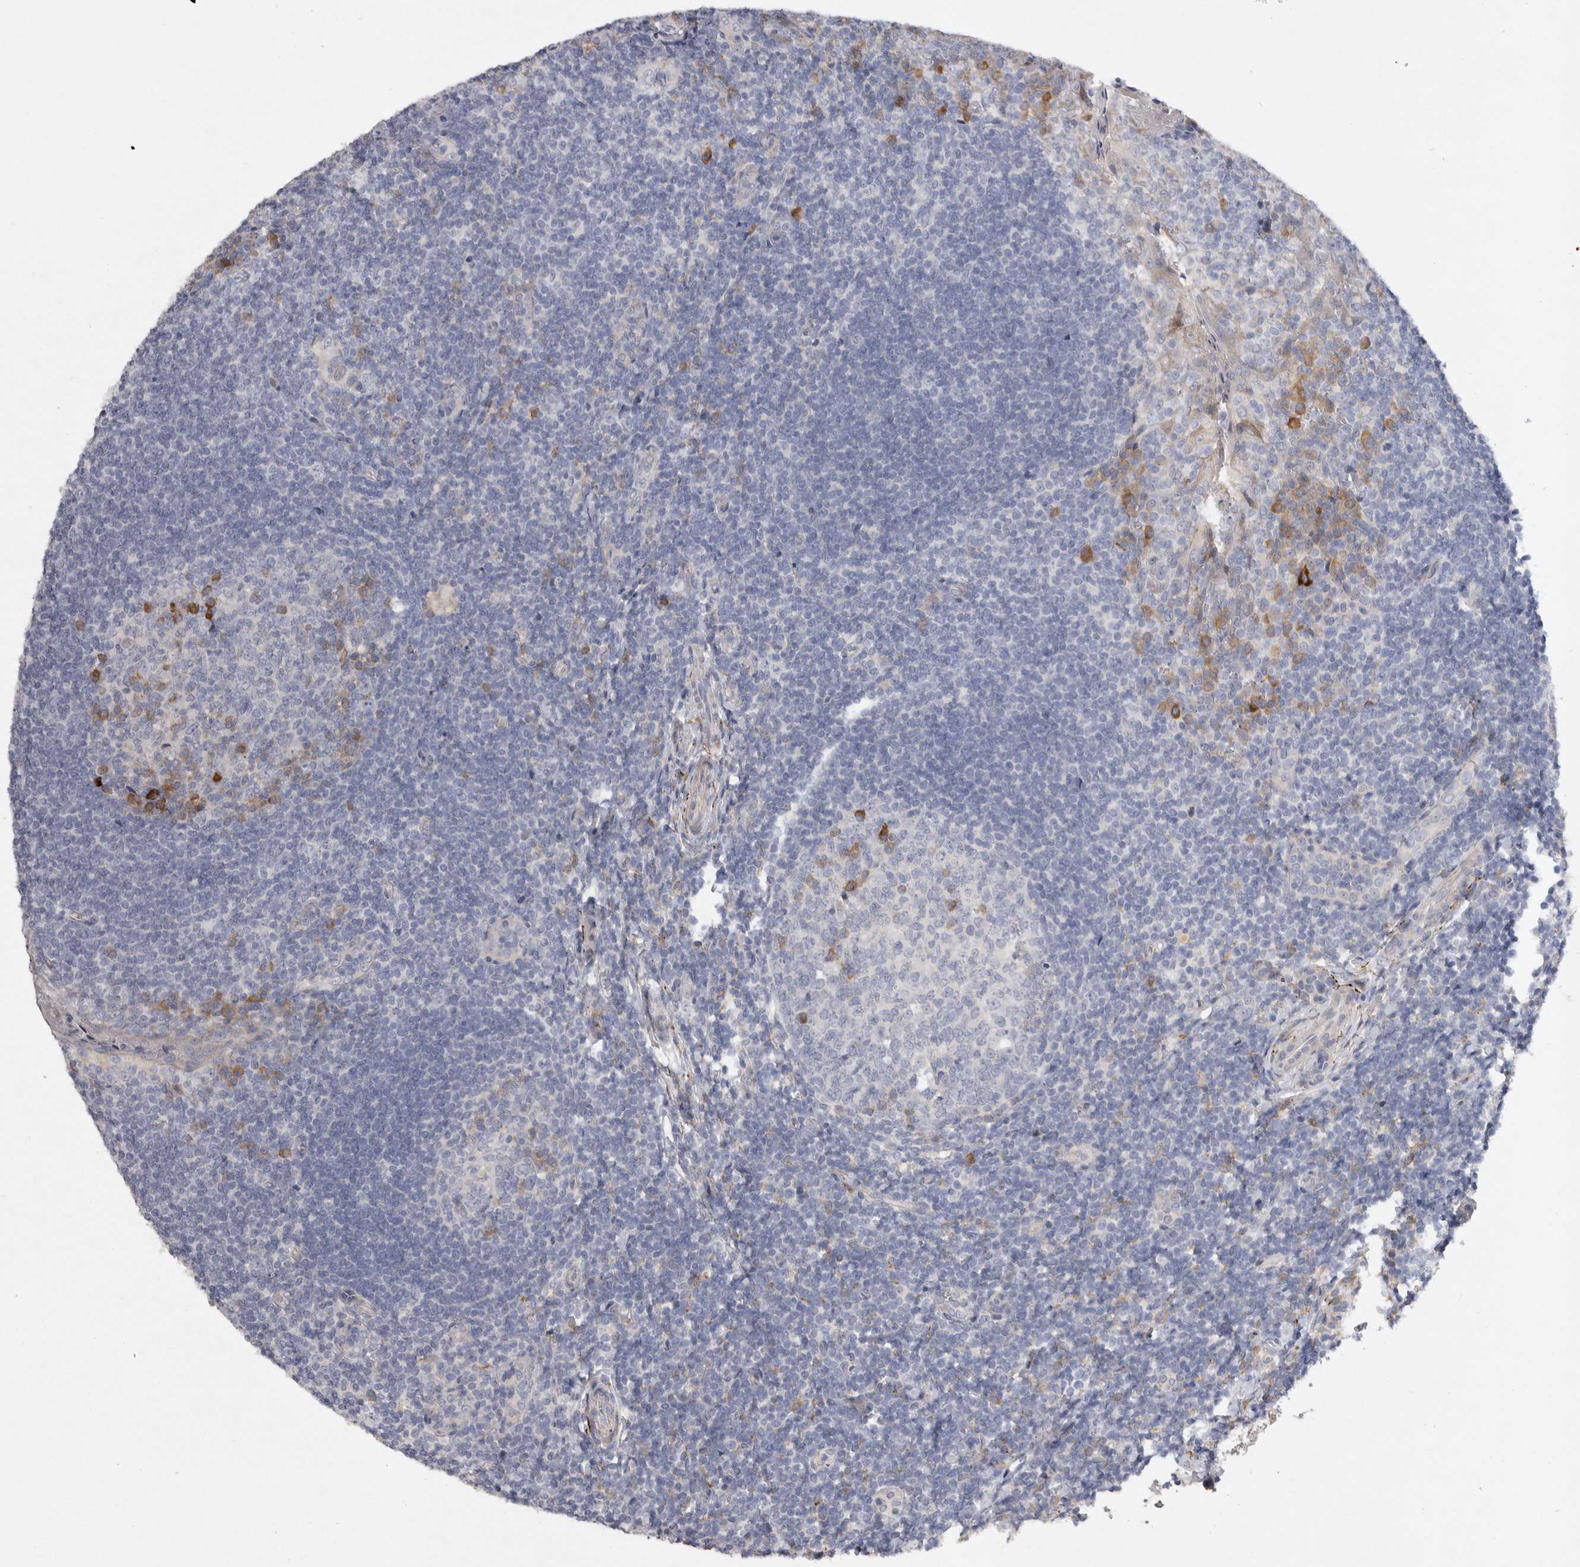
{"staining": {"intensity": "moderate", "quantity": "<25%", "location": "cytoplasmic/membranous"}, "tissue": "tonsil", "cell_type": "Germinal center cells", "image_type": "normal", "snomed": [{"axis": "morphology", "description": "Normal tissue, NOS"}, {"axis": "topography", "description": "Tonsil"}], "caption": "An immunohistochemistry histopathology image of unremarkable tissue is shown. Protein staining in brown highlights moderate cytoplasmic/membranous positivity in tonsil within germinal center cells.", "gene": "EDEM3", "patient": {"sex": "male", "age": 27}}